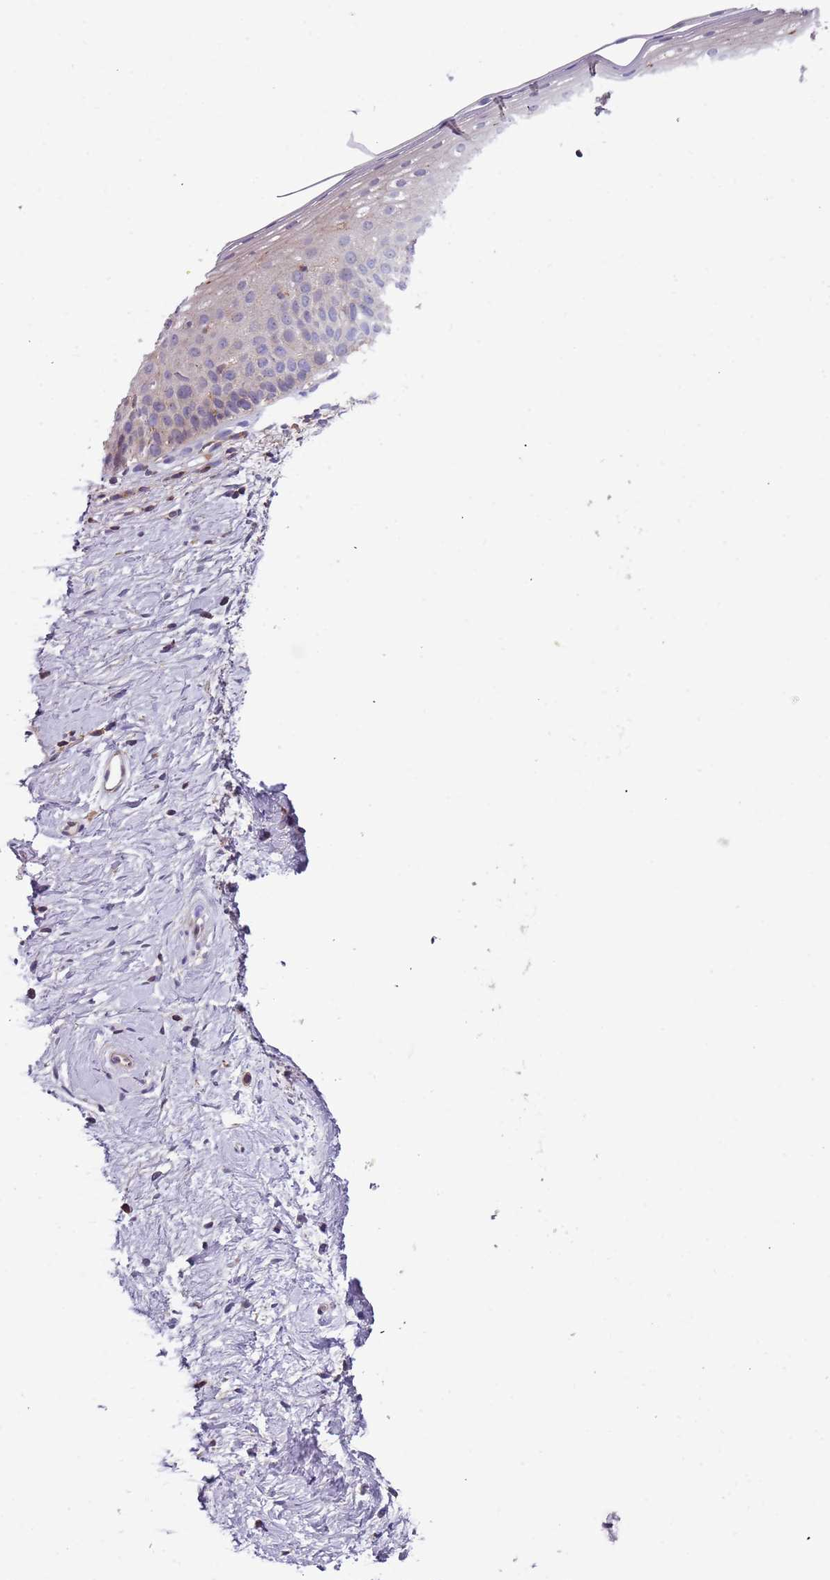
{"staining": {"intensity": "weak", "quantity": "25%-75%", "location": "cytoplasmic/membranous"}, "tissue": "cervix", "cell_type": "Glandular cells", "image_type": "normal", "snomed": [{"axis": "morphology", "description": "Normal tissue, NOS"}, {"axis": "topography", "description": "Cervix"}], "caption": "Normal cervix exhibits weak cytoplasmic/membranous expression in about 25%-75% of glandular cells Ihc stains the protein of interest in brown and the nuclei are stained blue..", "gene": "SYT4", "patient": {"sex": "female", "age": 57}}